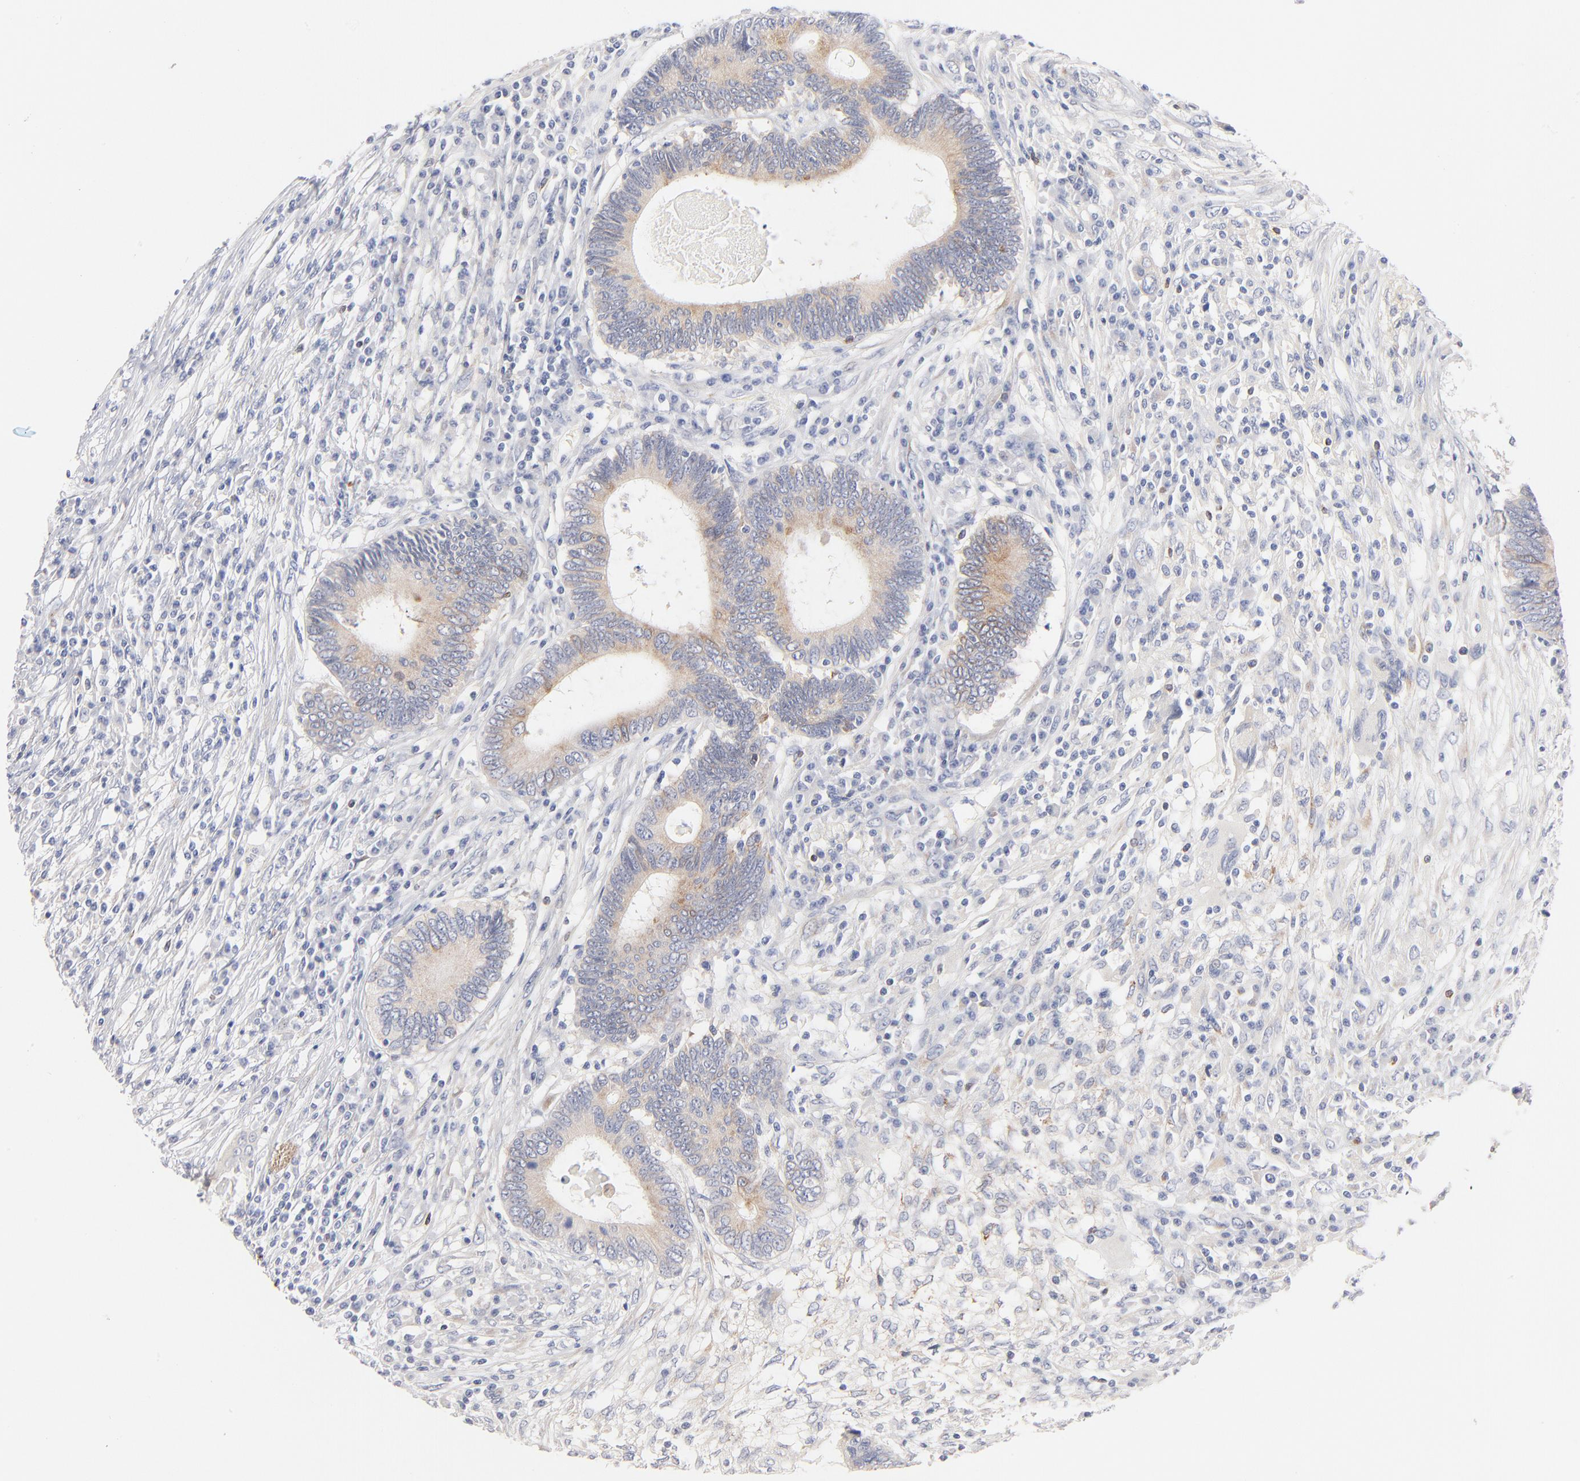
{"staining": {"intensity": "weak", "quantity": "25%-75%", "location": "cytoplasmic/membranous"}, "tissue": "colorectal cancer", "cell_type": "Tumor cells", "image_type": "cancer", "snomed": [{"axis": "morphology", "description": "Adenocarcinoma, NOS"}, {"axis": "topography", "description": "Colon"}], "caption": "This image shows adenocarcinoma (colorectal) stained with immunohistochemistry (IHC) to label a protein in brown. The cytoplasmic/membranous of tumor cells show weak positivity for the protein. Nuclei are counter-stained blue.", "gene": "MID1", "patient": {"sex": "female", "age": 78}}